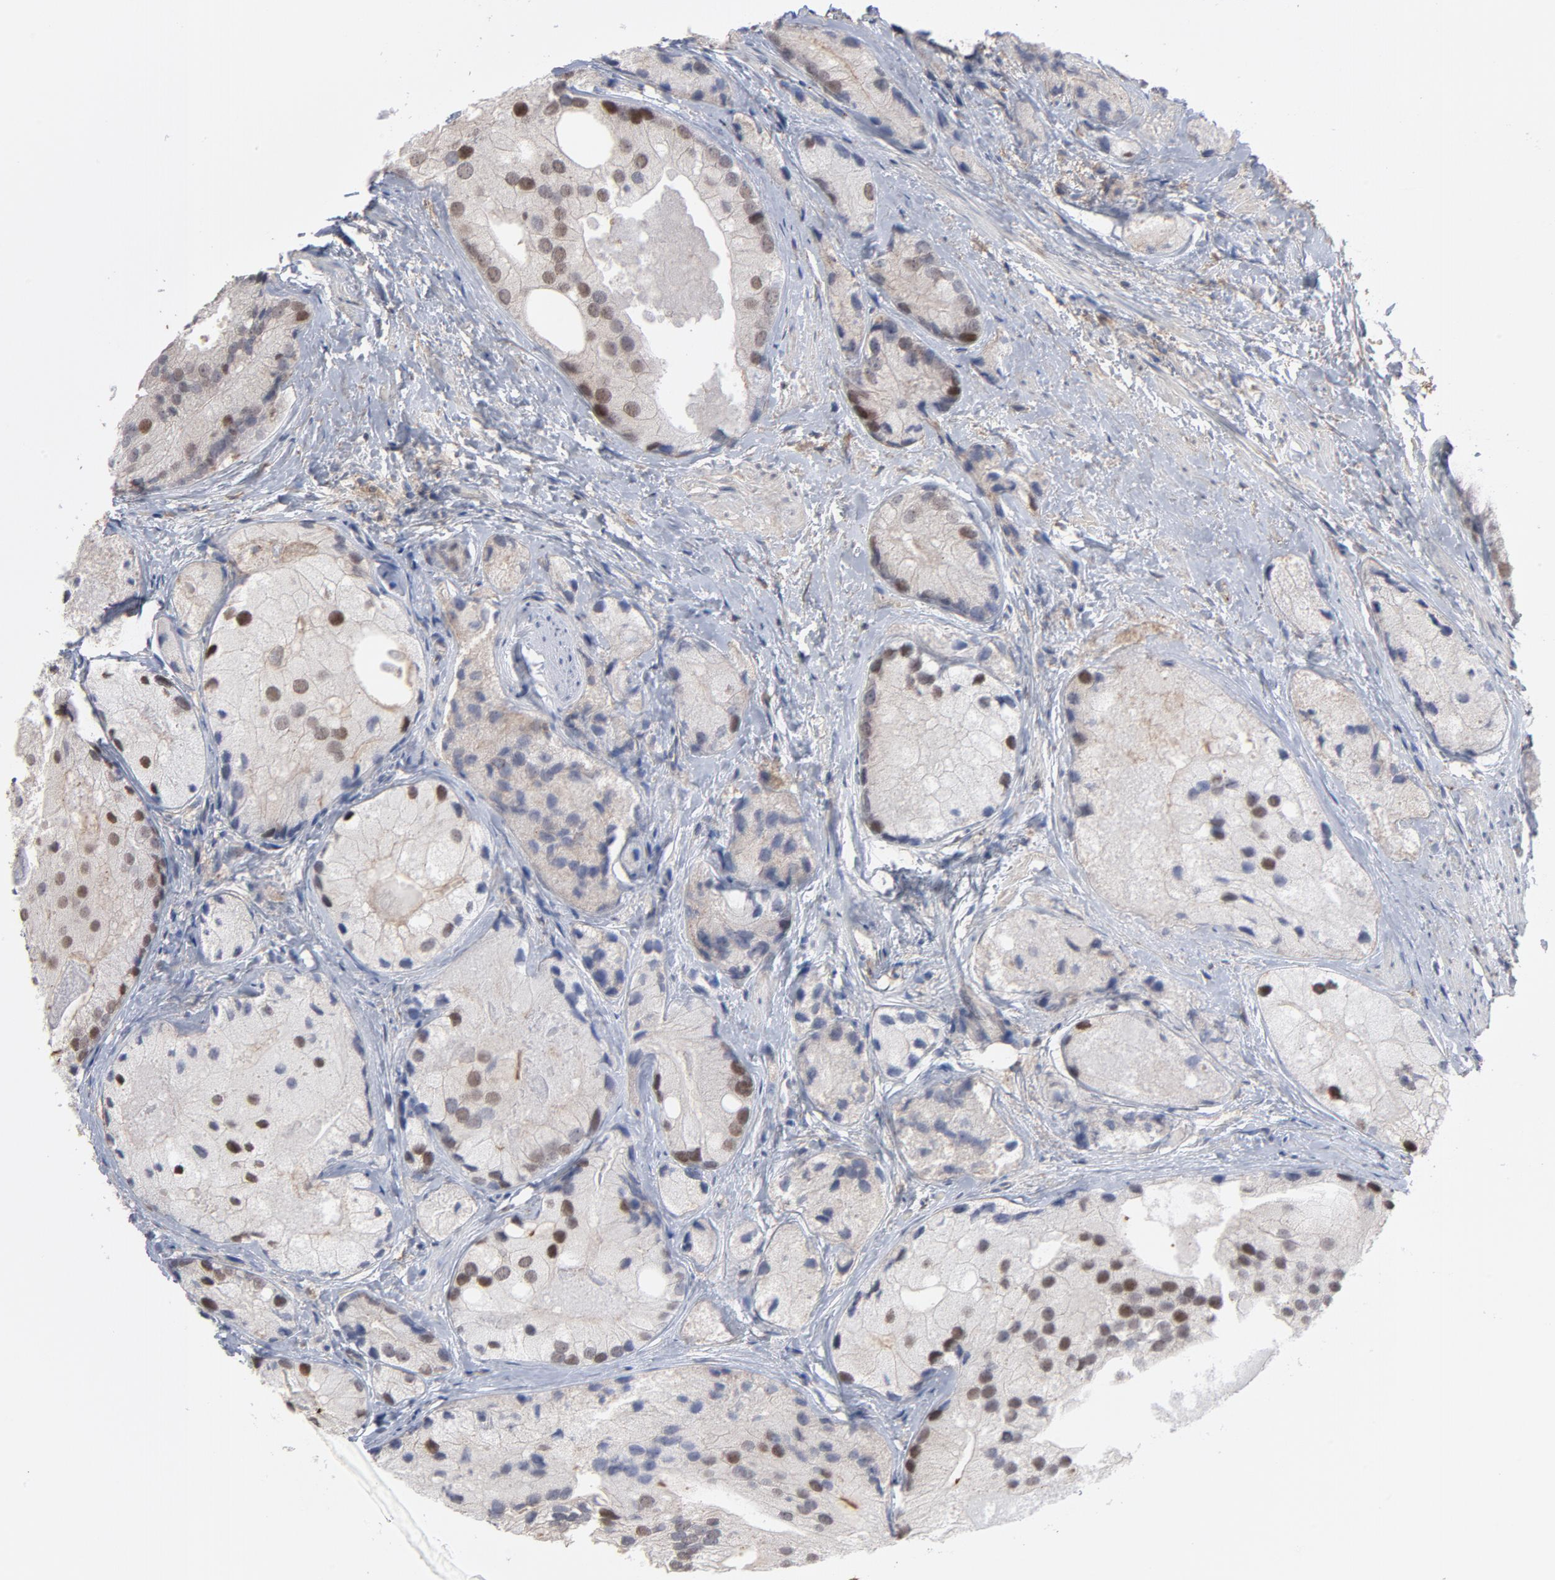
{"staining": {"intensity": "strong", "quantity": "25%-75%", "location": "cytoplasmic/membranous,nuclear"}, "tissue": "prostate cancer", "cell_type": "Tumor cells", "image_type": "cancer", "snomed": [{"axis": "morphology", "description": "Adenocarcinoma, Low grade"}, {"axis": "topography", "description": "Prostate"}], "caption": "Tumor cells demonstrate strong cytoplasmic/membranous and nuclear staining in about 25%-75% of cells in prostate cancer.", "gene": "PNMA1", "patient": {"sex": "male", "age": 69}}